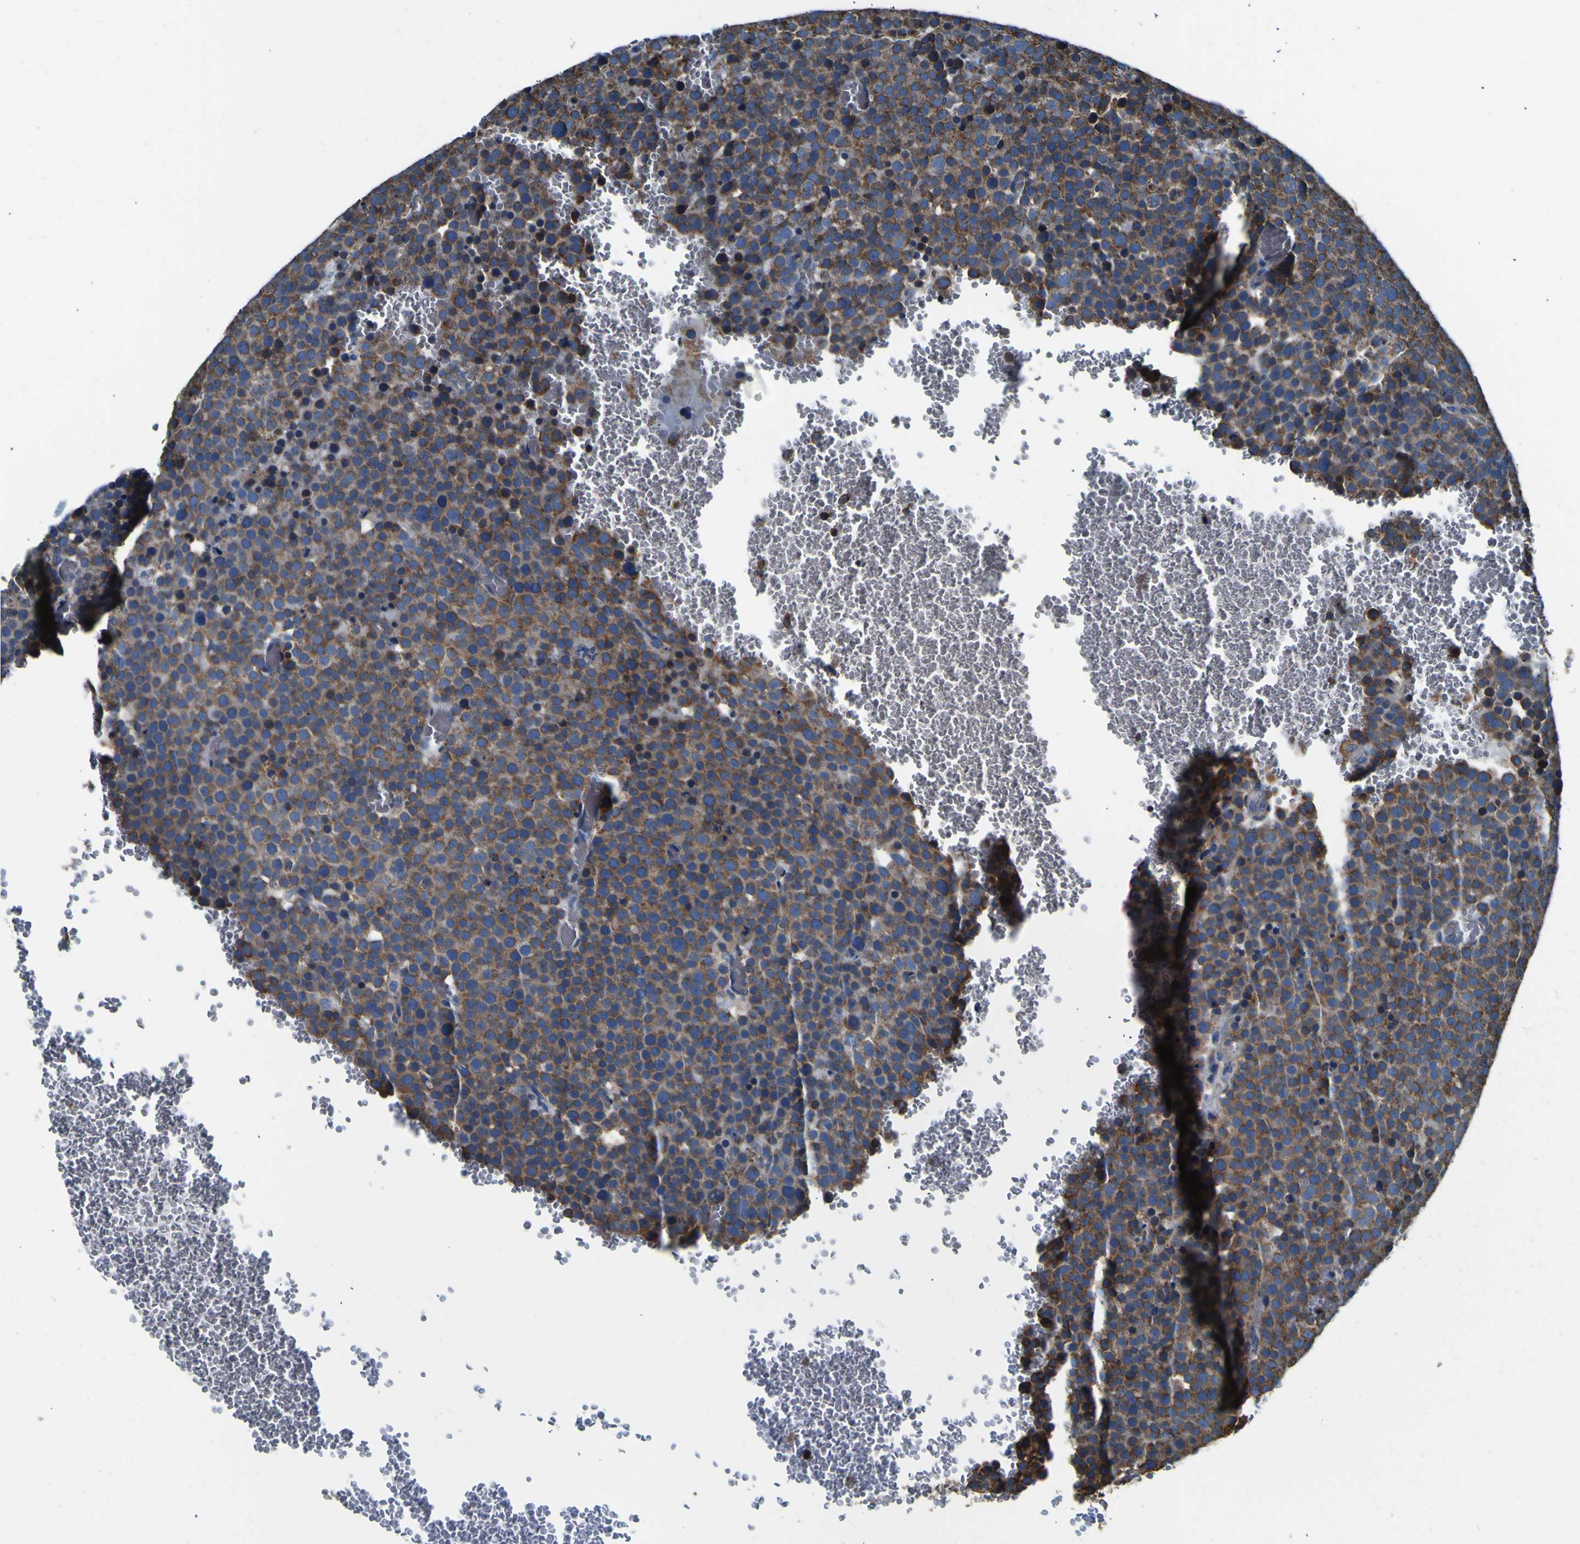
{"staining": {"intensity": "strong", "quantity": ">75%", "location": "cytoplasmic/membranous"}, "tissue": "testis cancer", "cell_type": "Tumor cells", "image_type": "cancer", "snomed": [{"axis": "morphology", "description": "Seminoma, NOS"}, {"axis": "topography", "description": "Testis"}], "caption": "Protein expression by immunohistochemistry (IHC) reveals strong cytoplasmic/membranous expression in approximately >75% of tumor cells in testis cancer.", "gene": "INPP5A", "patient": {"sex": "male", "age": 71}}